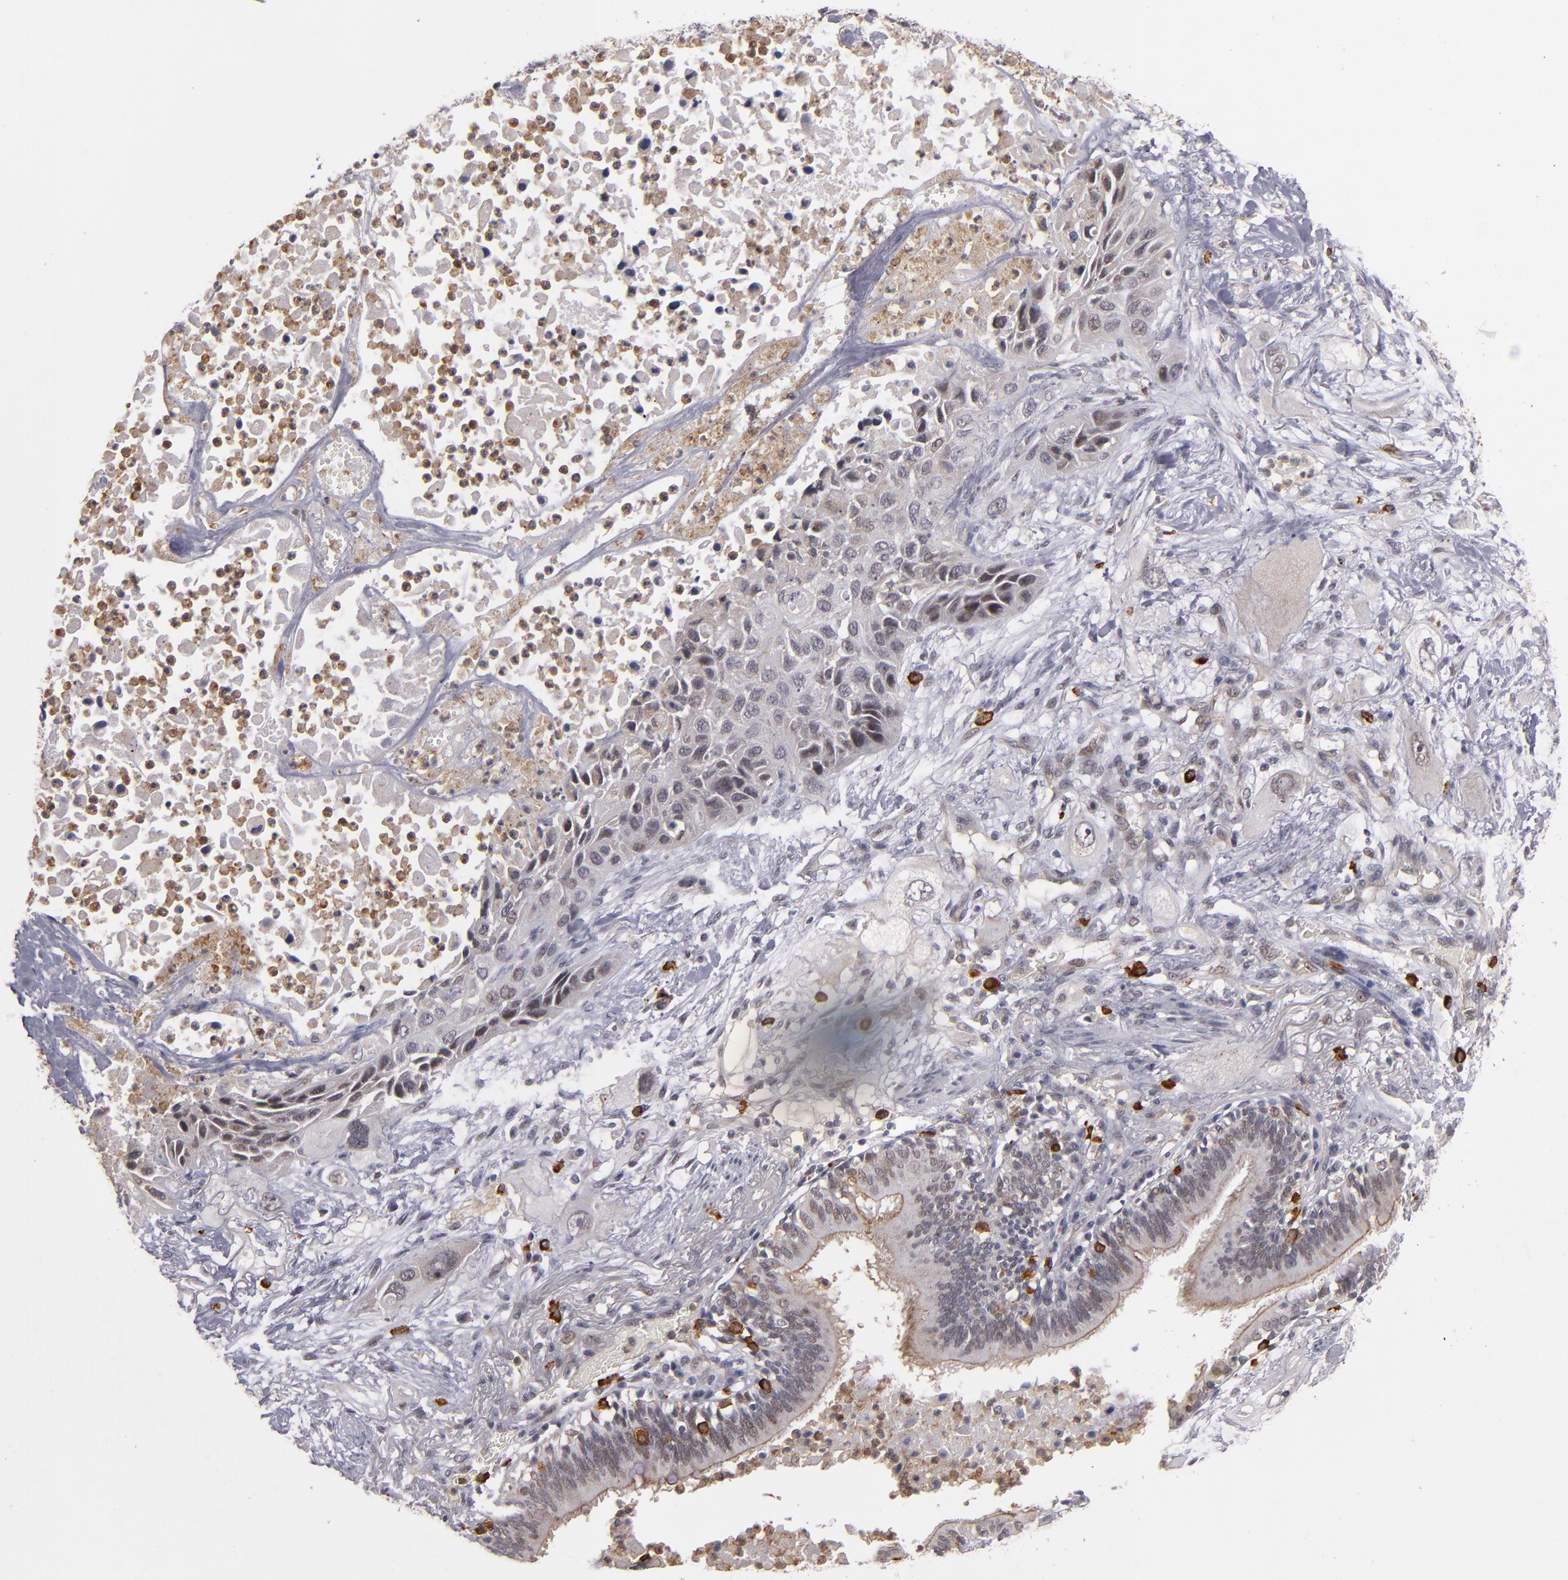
{"staining": {"intensity": "weak", "quantity": "<25%", "location": "nuclear"}, "tissue": "lung cancer", "cell_type": "Tumor cells", "image_type": "cancer", "snomed": [{"axis": "morphology", "description": "Squamous cell carcinoma, NOS"}, {"axis": "topography", "description": "Lung"}], "caption": "This micrograph is of squamous cell carcinoma (lung) stained with IHC to label a protein in brown with the nuclei are counter-stained blue. There is no expression in tumor cells.", "gene": "STX3", "patient": {"sex": "female", "age": 76}}